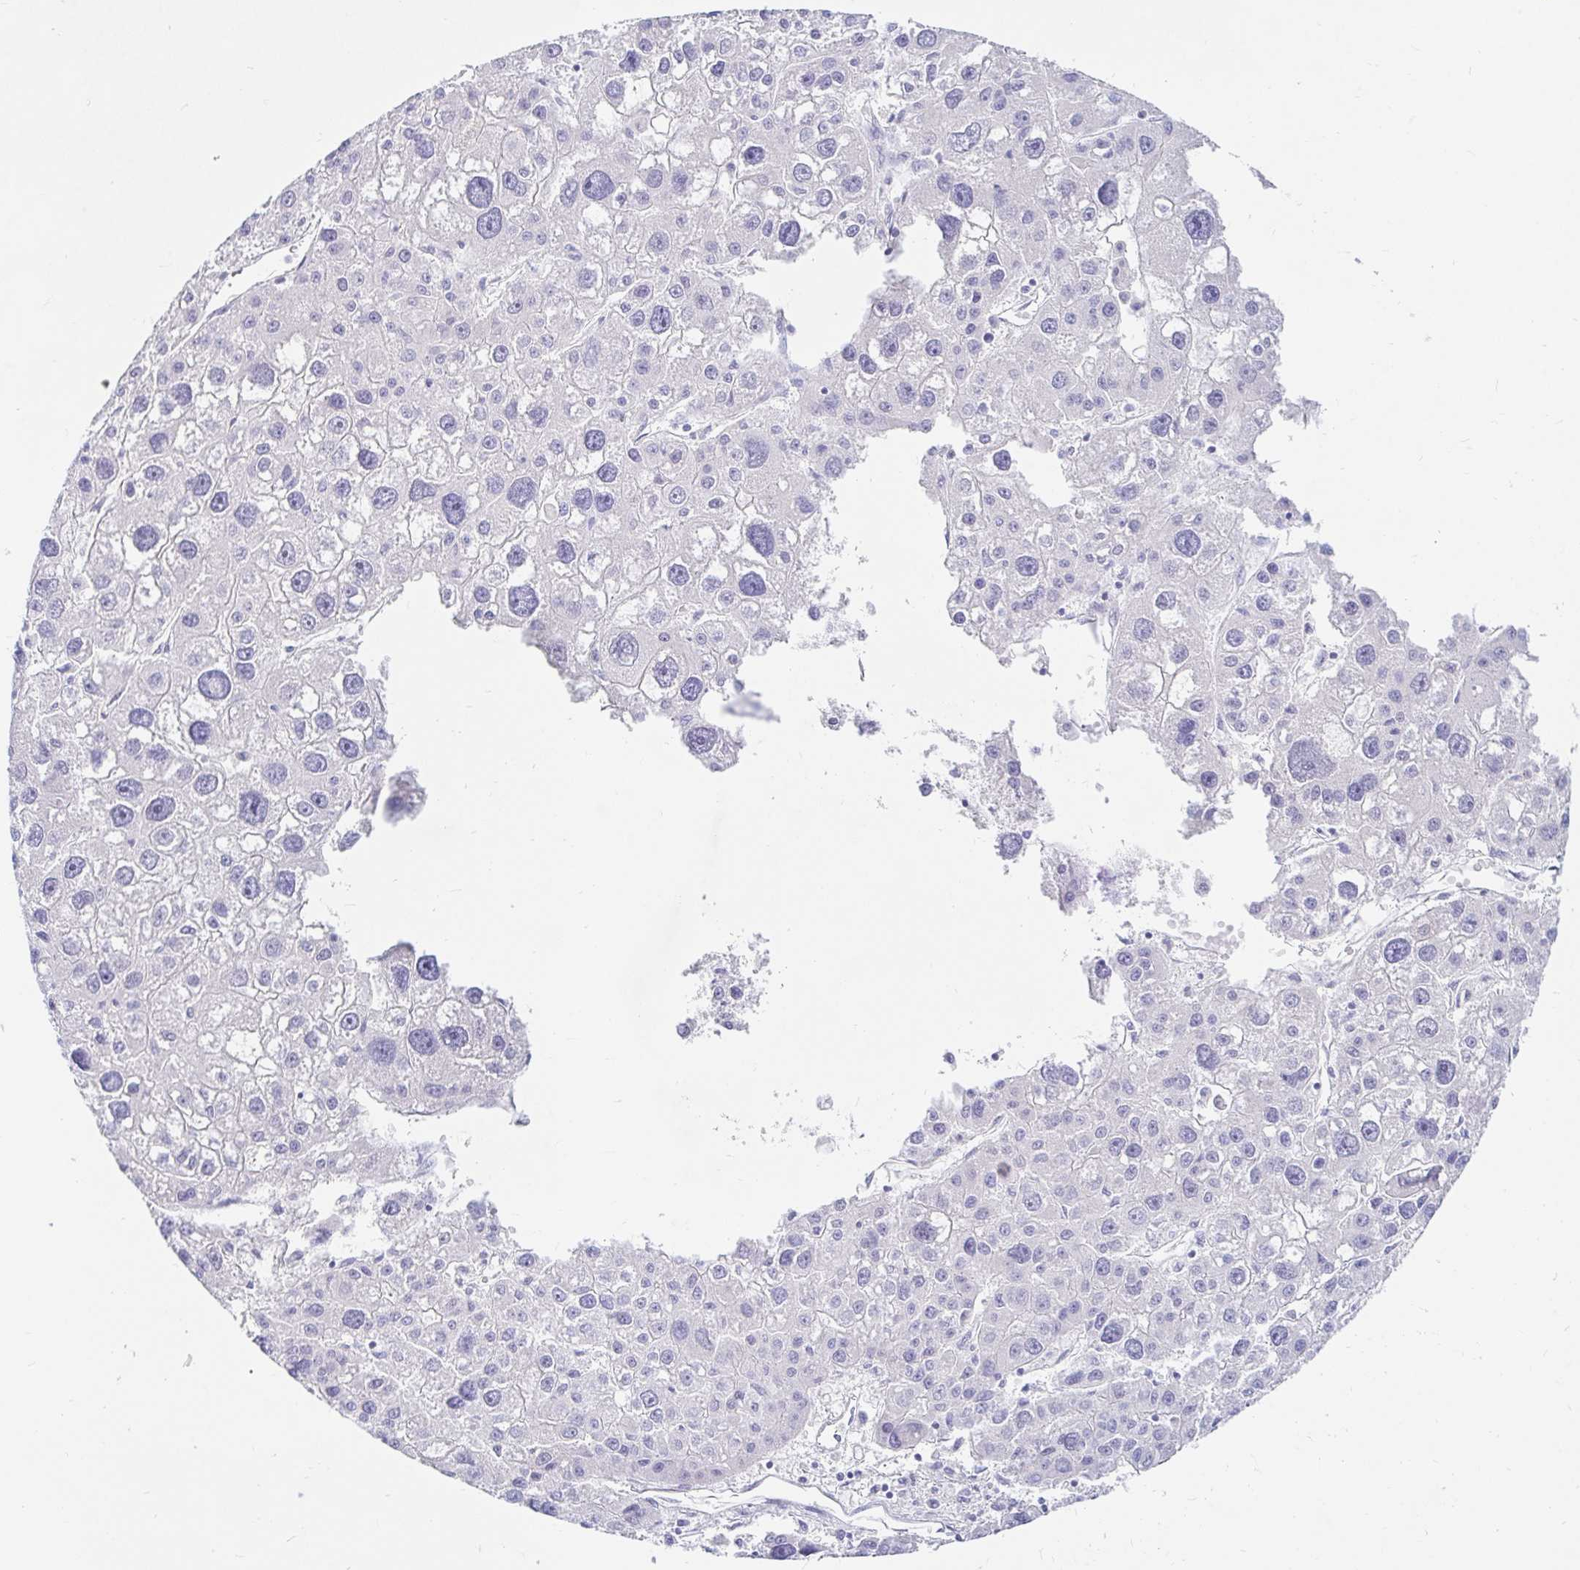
{"staining": {"intensity": "negative", "quantity": "none", "location": "none"}, "tissue": "liver cancer", "cell_type": "Tumor cells", "image_type": "cancer", "snomed": [{"axis": "morphology", "description": "Carcinoma, Hepatocellular, NOS"}, {"axis": "topography", "description": "Liver"}], "caption": "IHC image of neoplastic tissue: liver hepatocellular carcinoma stained with DAB demonstrates no significant protein positivity in tumor cells.", "gene": "NR2E1", "patient": {"sex": "male", "age": 73}}